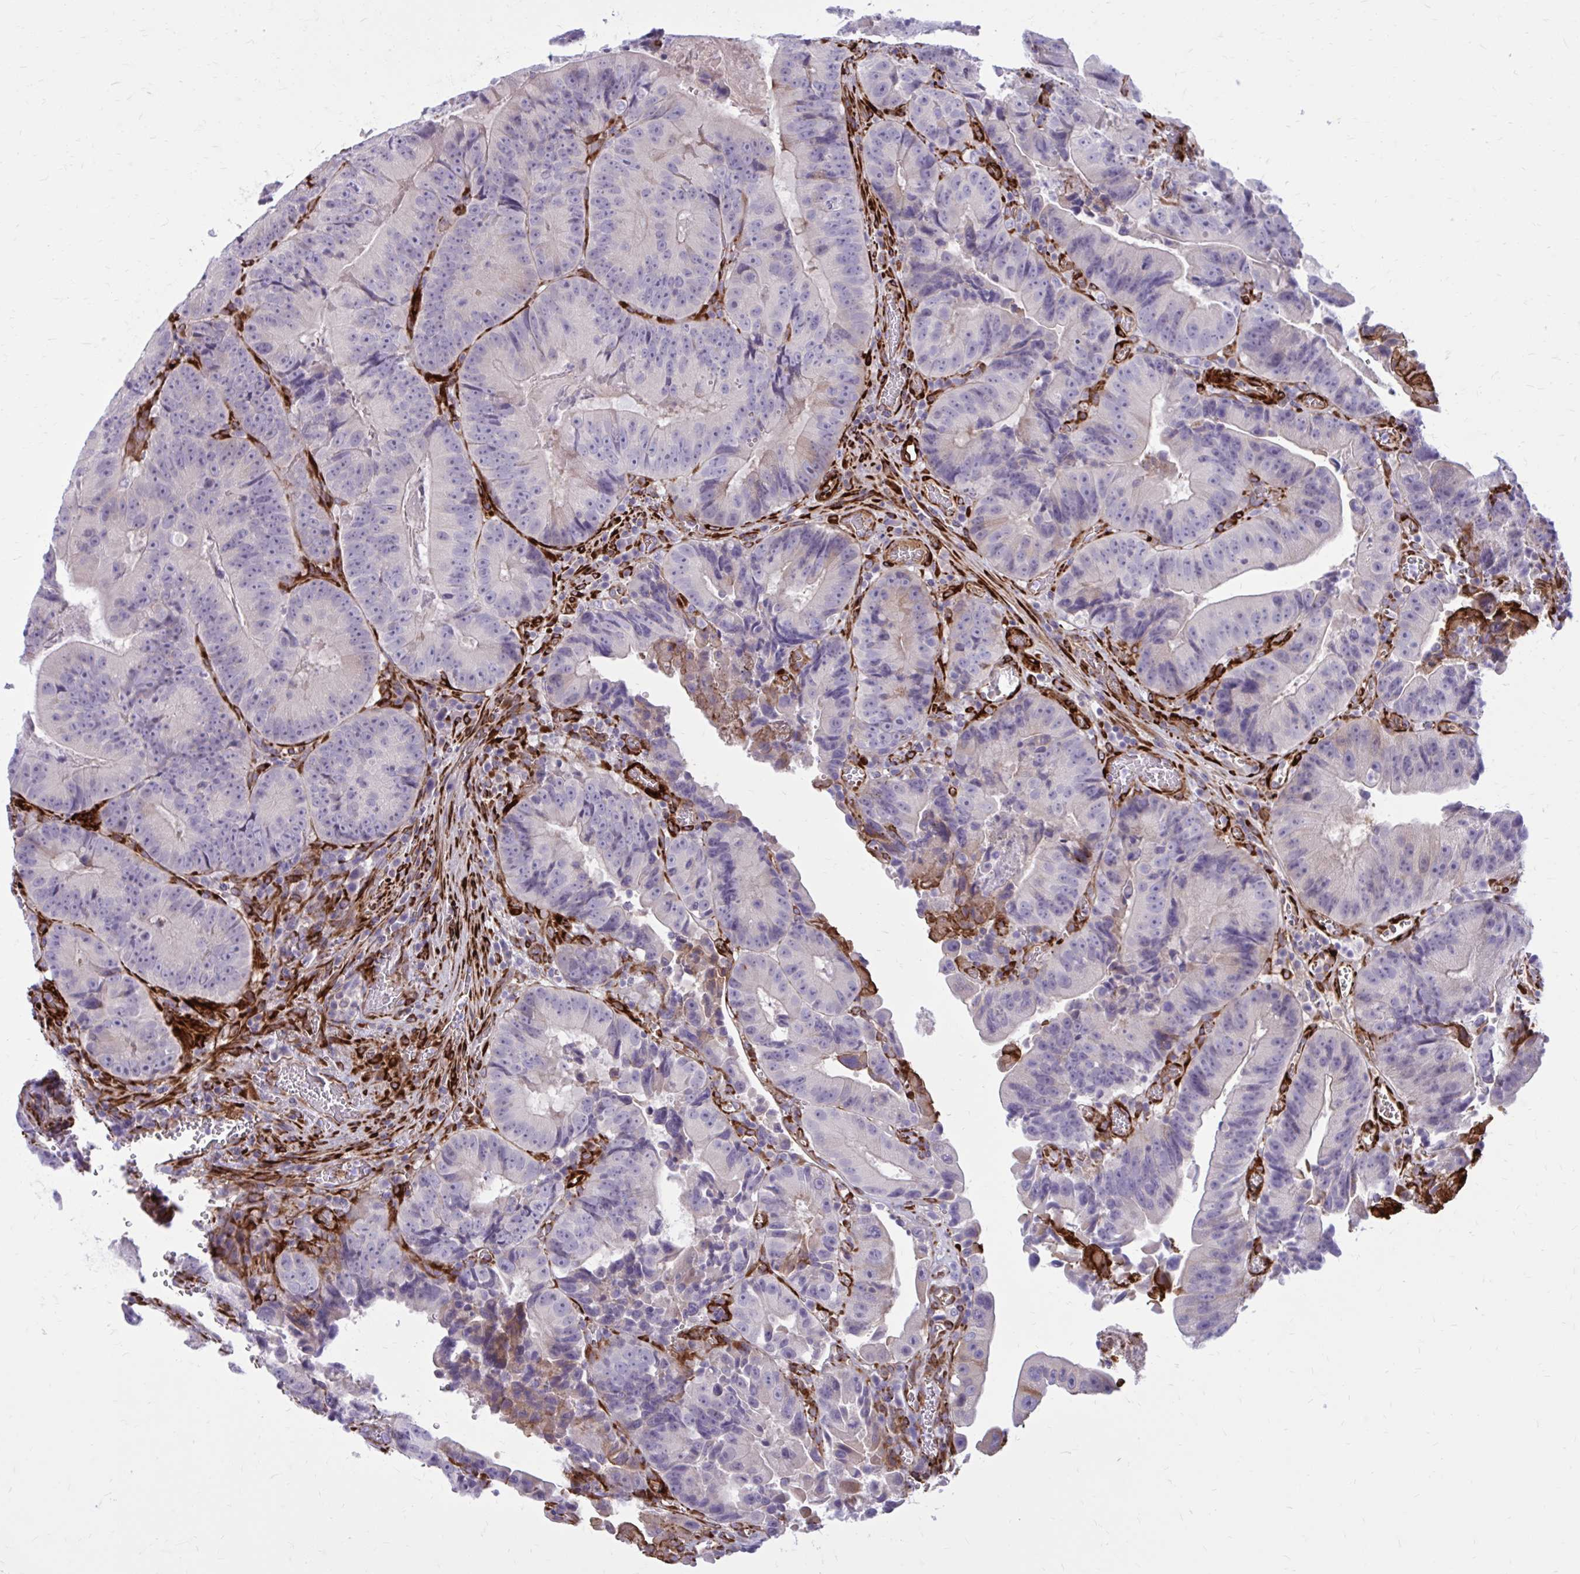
{"staining": {"intensity": "negative", "quantity": "none", "location": "none"}, "tissue": "colorectal cancer", "cell_type": "Tumor cells", "image_type": "cancer", "snomed": [{"axis": "morphology", "description": "Adenocarcinoma, NOS"}, {"axis": "topography", "description": "Colon"}], "caption": "Tumor cells show no significant protein expression in colorectal cancer (adenocarcinoma).", "gene": "BEND5", "patient": {"sex": "female", "age": 86}}